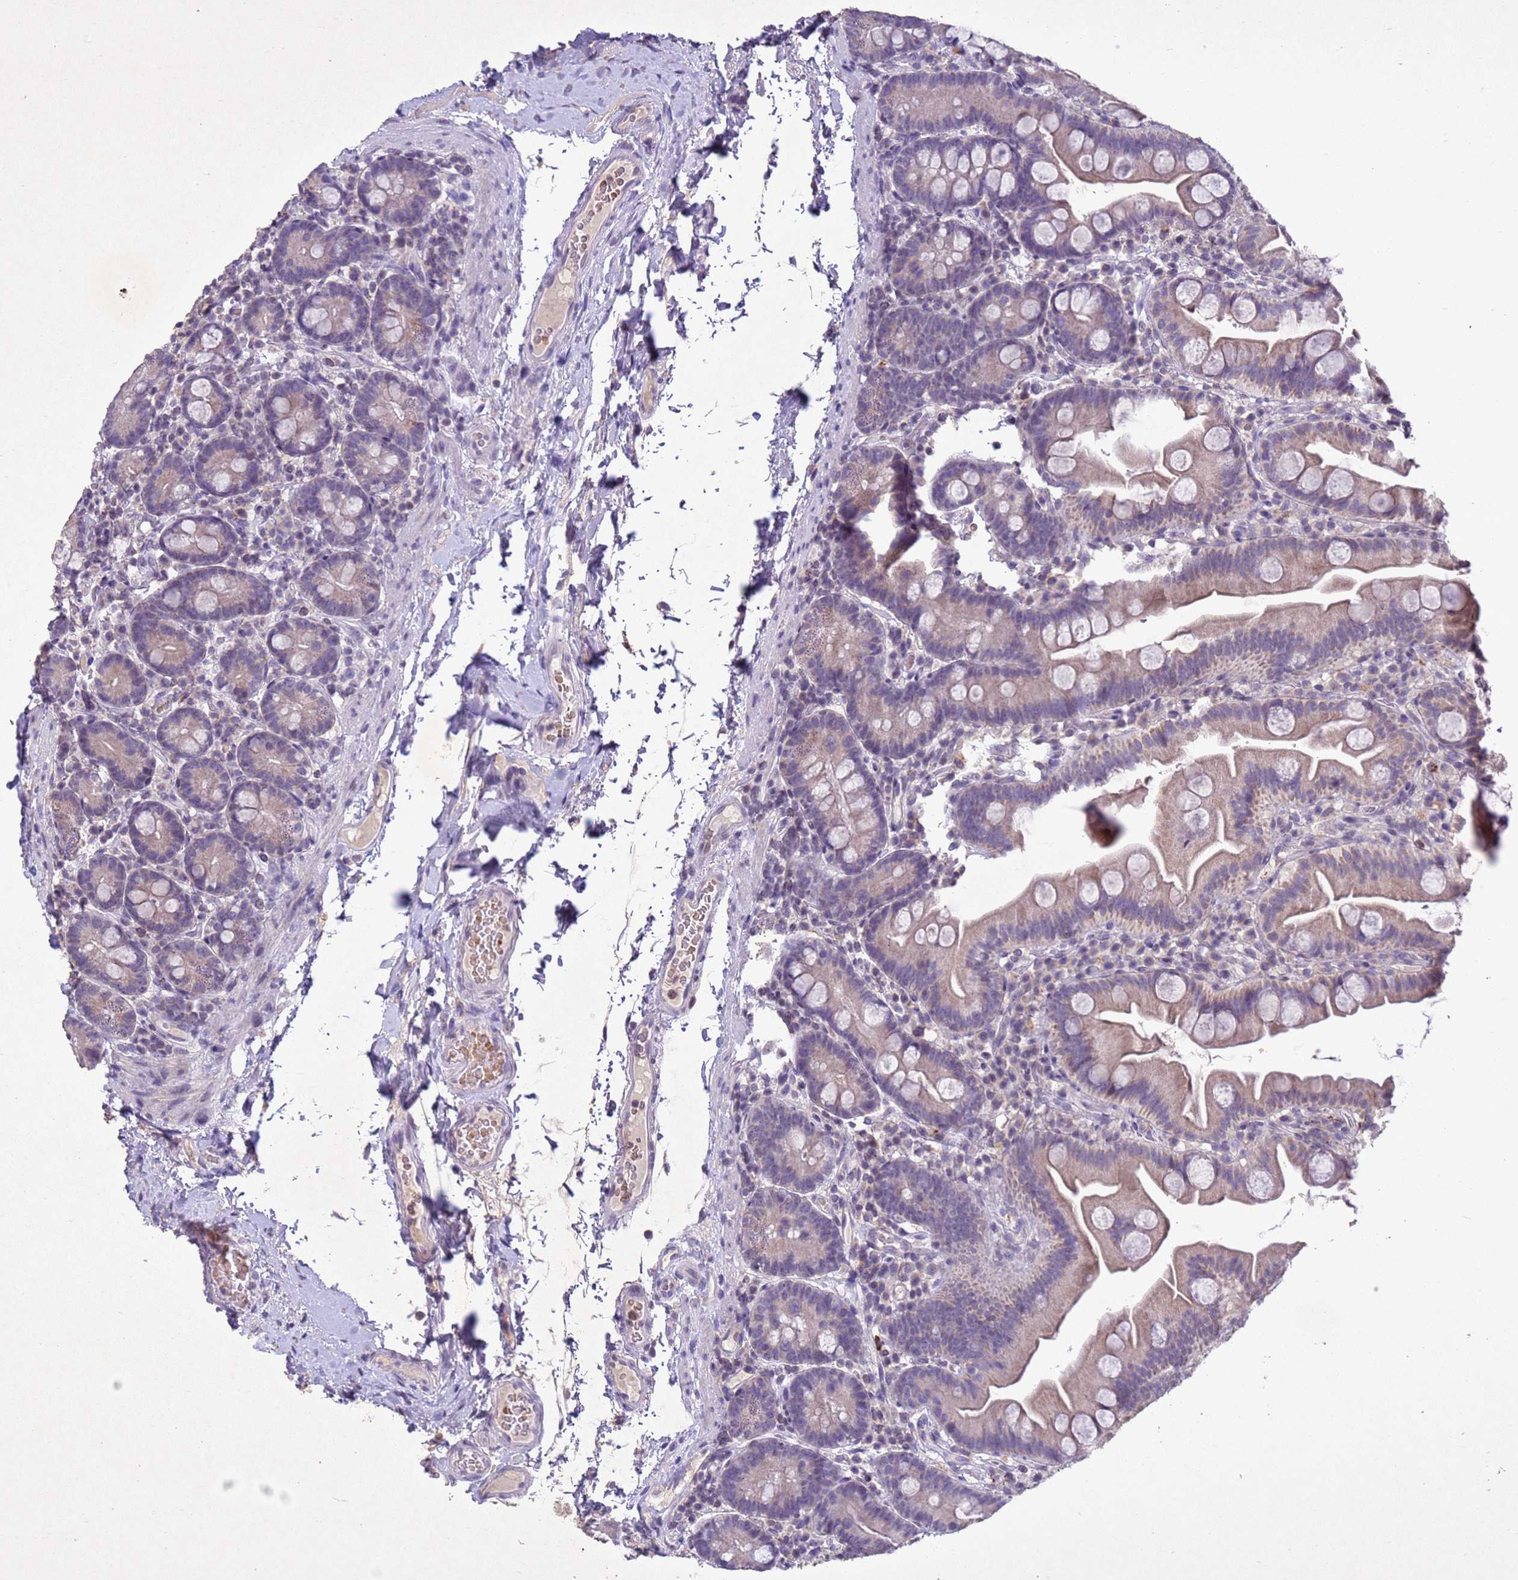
{"staining": {"intensity": "moderate", "quantity": "25%-75%", "location": "cytoplasmic/membranous"}, "tissue": "small intestine", "cell_type": "Glandular cells", "image_type": "normal", "snomed": [{"axis": "morphology", "description": "Normal tissue, NOS"}, {"axis": "topography", "description": "Small intestine"}], "caption": "IHC of benign small intestine reveals medium levels of moderate cytoplasmic/membranous staining in about 25%-75% of glandular cells. The staining was performed using DAB (3,3'-diaminobenzidine), with brown indicating positive protein expression. Nuclei are stained blue with hematoxylin.", "gene": "NLRP11", "patient": {"sex": "female", "age": 68}}